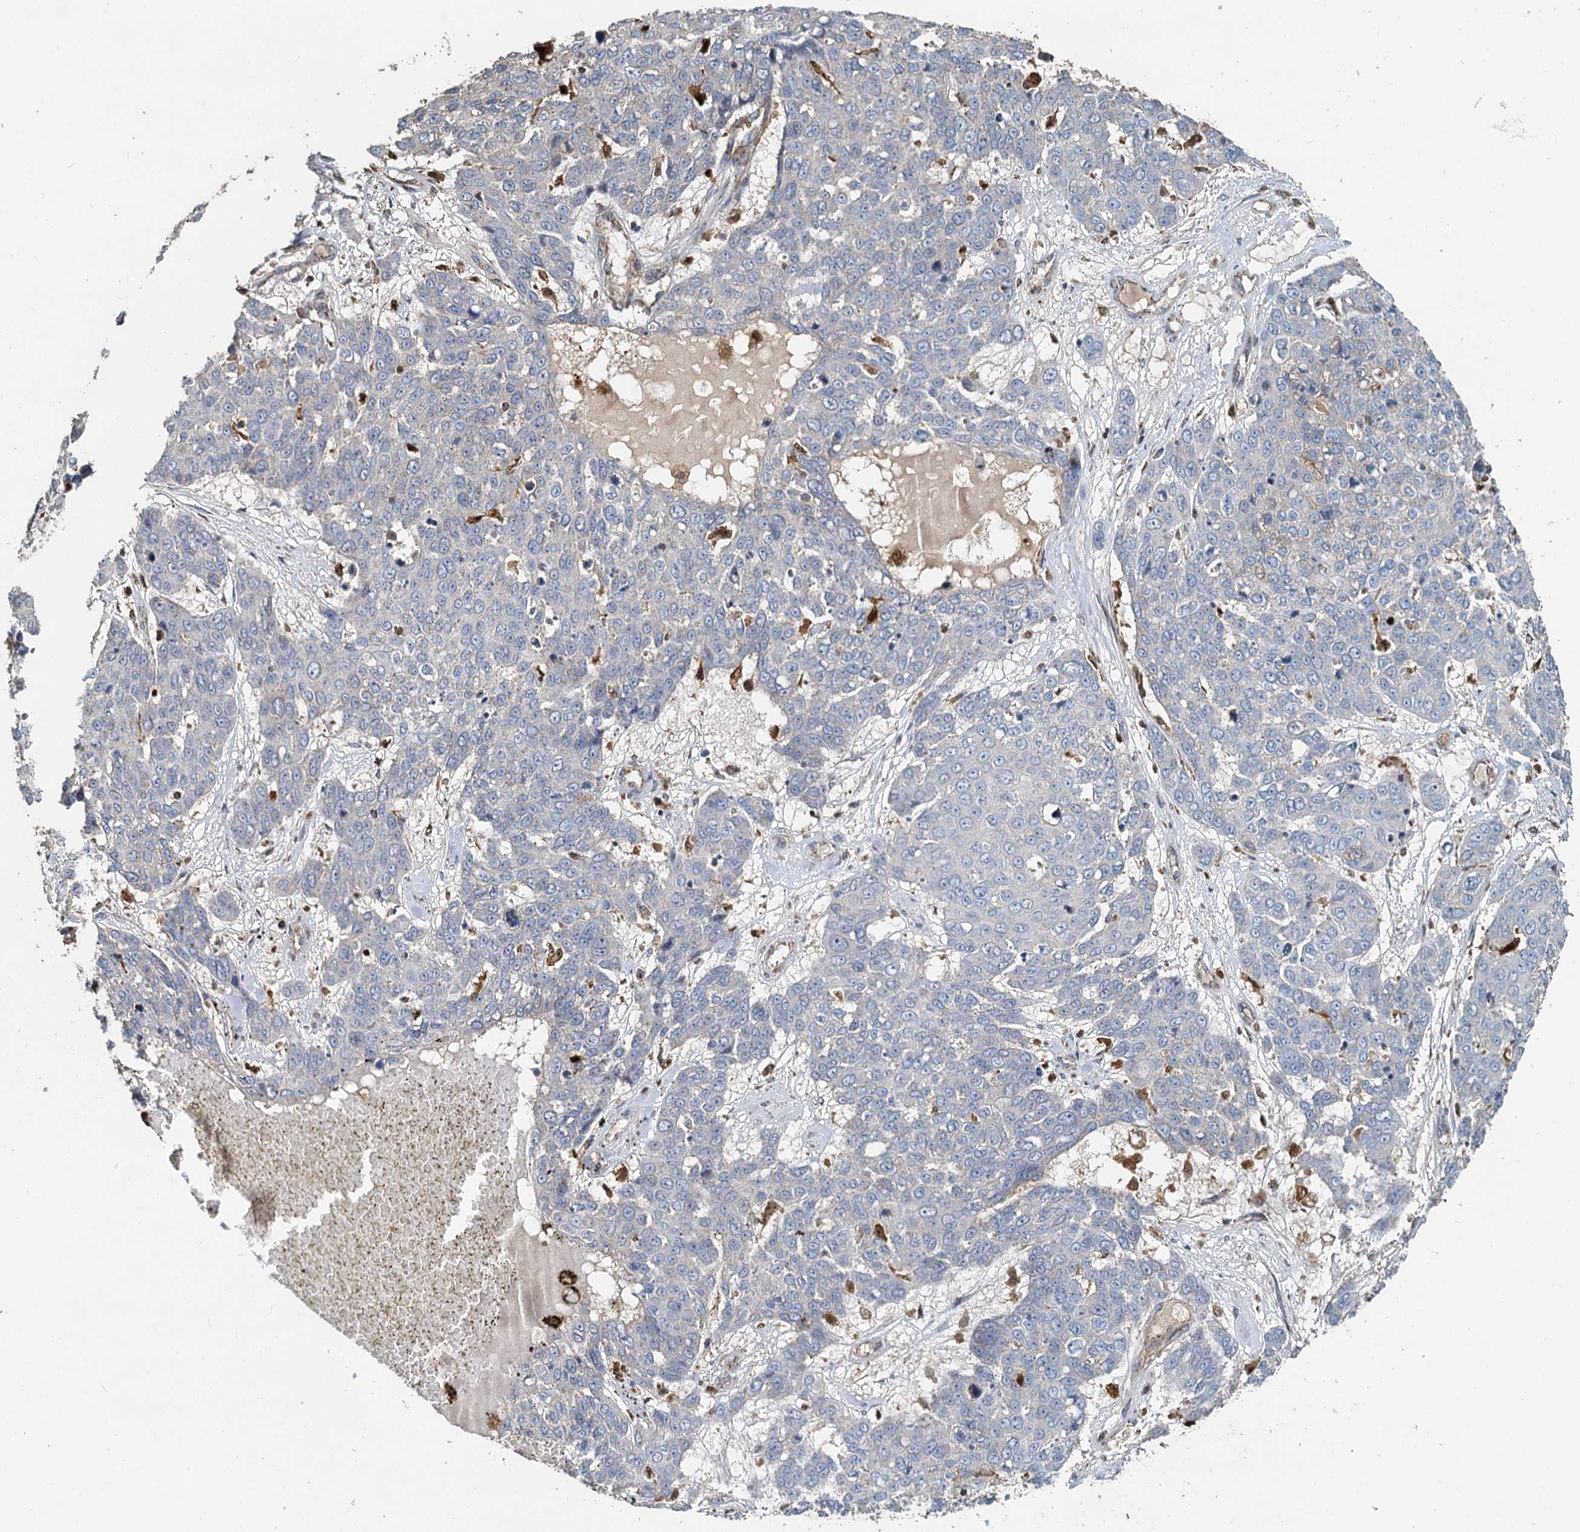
{"staining": {"intensity": "negative", "quantity": "none", "location": "none"}, "tissue": "skin cancer", "cell_type": "Tumor cells", "image_type": "cancer", "snomed": [{"axis": "morphology", "description": "Squamous cell carcinoma, NOS"}, {"axis": "topography", "description": "Skin"}], "caption": "Immunohistochemical staining of squamous cell carcinoma (skin) displays no significant staining in tumor cells. (Stains: DAB immunohistochemistry with hematoxylin counter stain, Microscopy: brightfield microscopy at high magnification).", "gene": "SDS", "patient": {"sex": "male", "age": 71}}